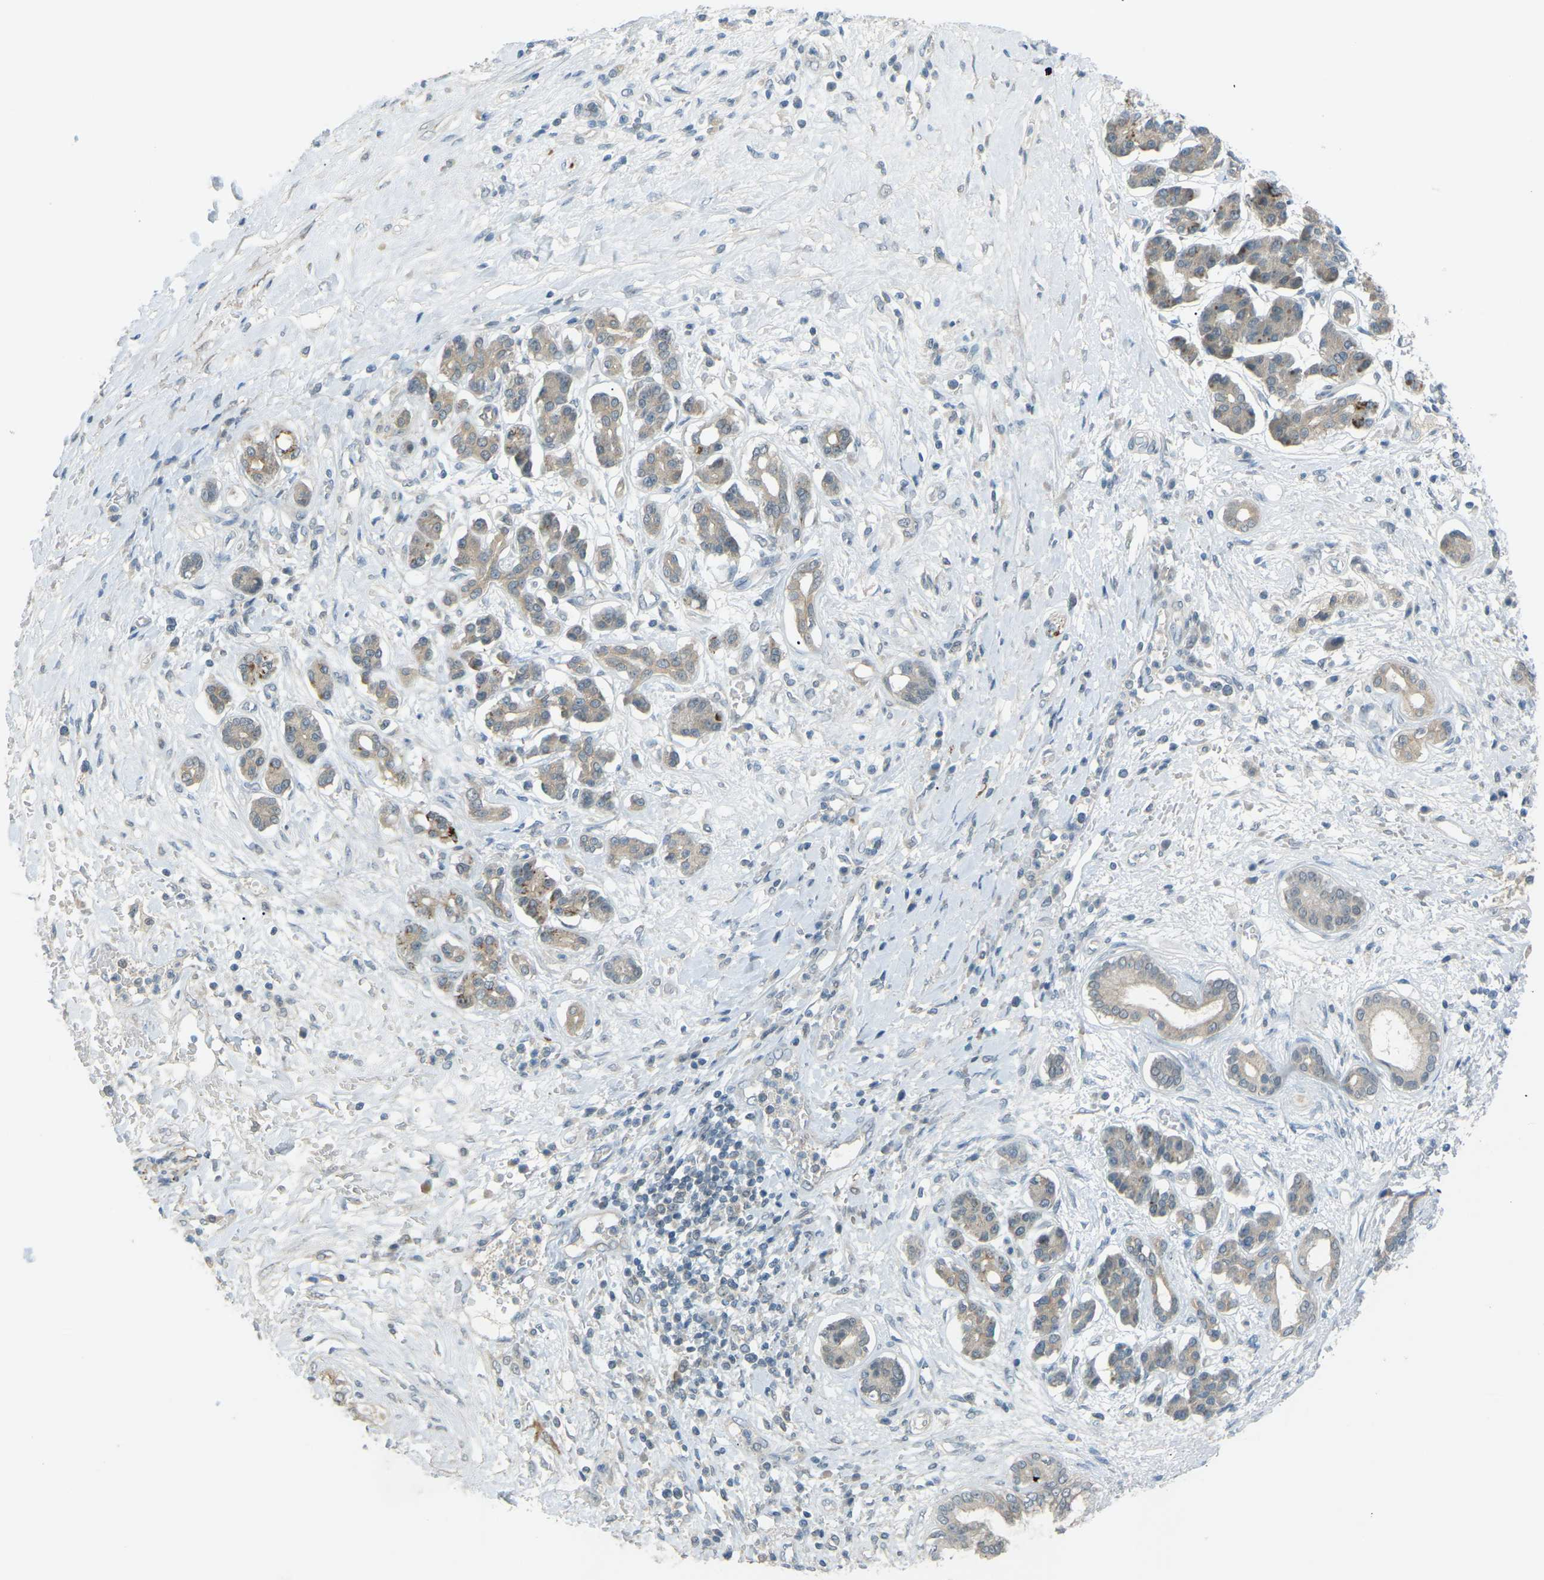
{"staining": {"intensity": "weak", "quantity": "<25%", "location": "cytoplasmic/membranous"}, "tissue": "pancreatic cancer", "cell_type": "Tumor cells", "image_type": "cancer", "snomed": [{"axis": "morphology", "description": "Adenocarcinoma, NOS"}, {"axis": "topography", "description": "Pancreas"}], "caption": "The photomicrograph reveals no staining of tumor cells in pancreatic cancer.", "gene": "RTN3", "patient": {"sex": "female", "age": 56}}